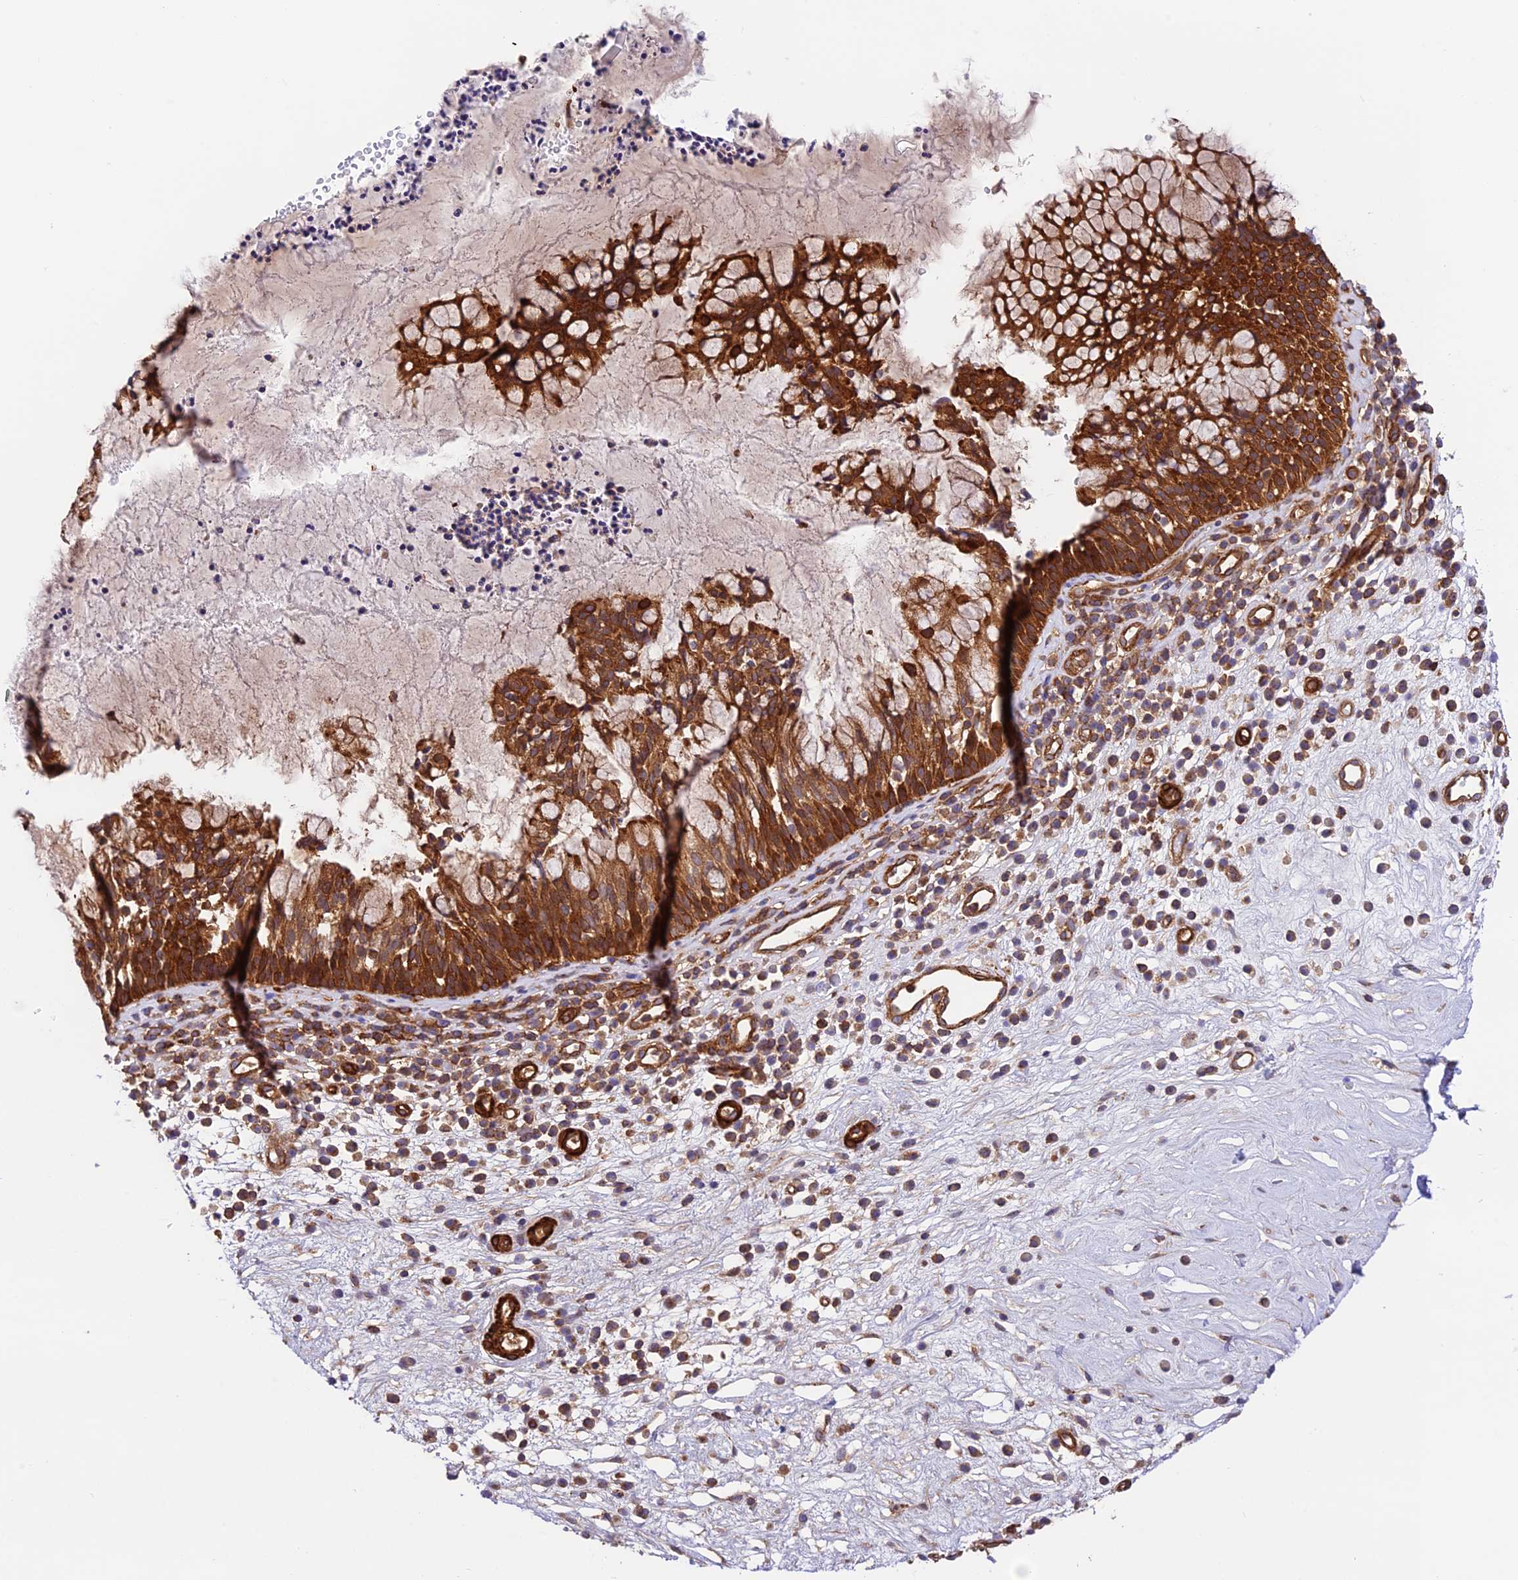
{"staining": {"intensity": "strong", "quantity": ">75%", "location": "cytoplasmic/membranous"}, "tissue": "nasopharynx", "cell_type": "Respiratory epithelial cells", "image_type": "normal", "snomed": [{"axis": "morphology", "description": "Normal tissue, NOS"}, {"axis": "morphology", "description": "Inflammation, NOS"}, {"axis": "topography", "description": "Nasopharynx"}], "caption": "Immunohistochemical staining of unremarkable nasopharynx exhibits high levels of strong cytoplasmic/membranous positivity in approximately >75% of respiratory epithelial cells. (Brightfield microscopy of DAB IHC at high magnification).", "gene": "EVI5L", "patient": {"sex": "male", "age": 70}}